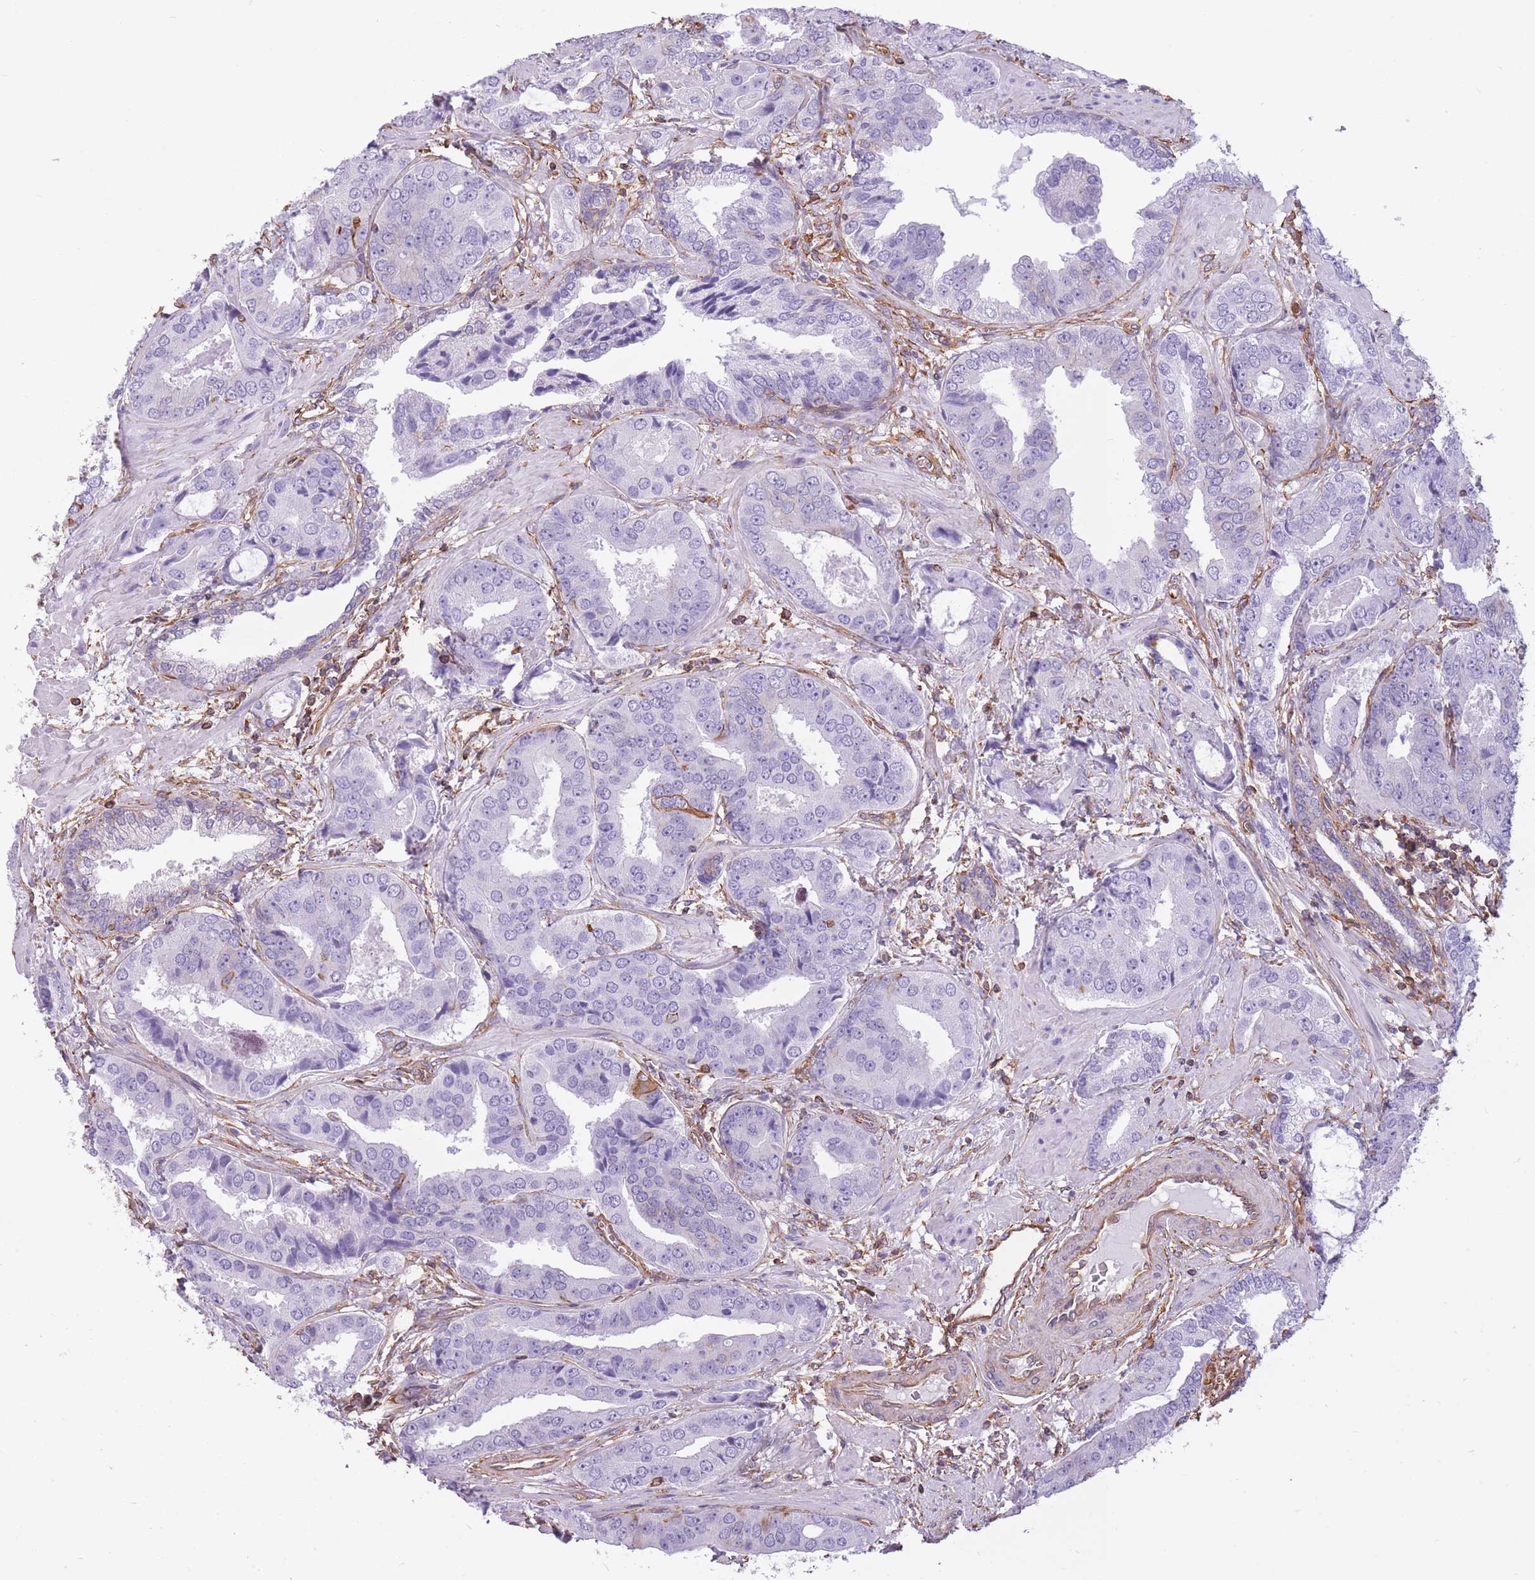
{"staining": {"intensity": "negative", "quantity": "none", "location": "none"}, "tissue": "prostate cancer", "cell_type": "Tumor cells", "image_type": "cancer", "snomed": [{"axis": "morphology", "description": "Adenocarcinoma, High grade"}, {"axis": "topography", "description": "Prostate"}], "caption": "IHC histopathology image of human prostate cancer stained for a protein (brown), which reveals no positivity in tumor cells.", "gene": "ADD1", "patient": {"sex": "male", "age": 71}}